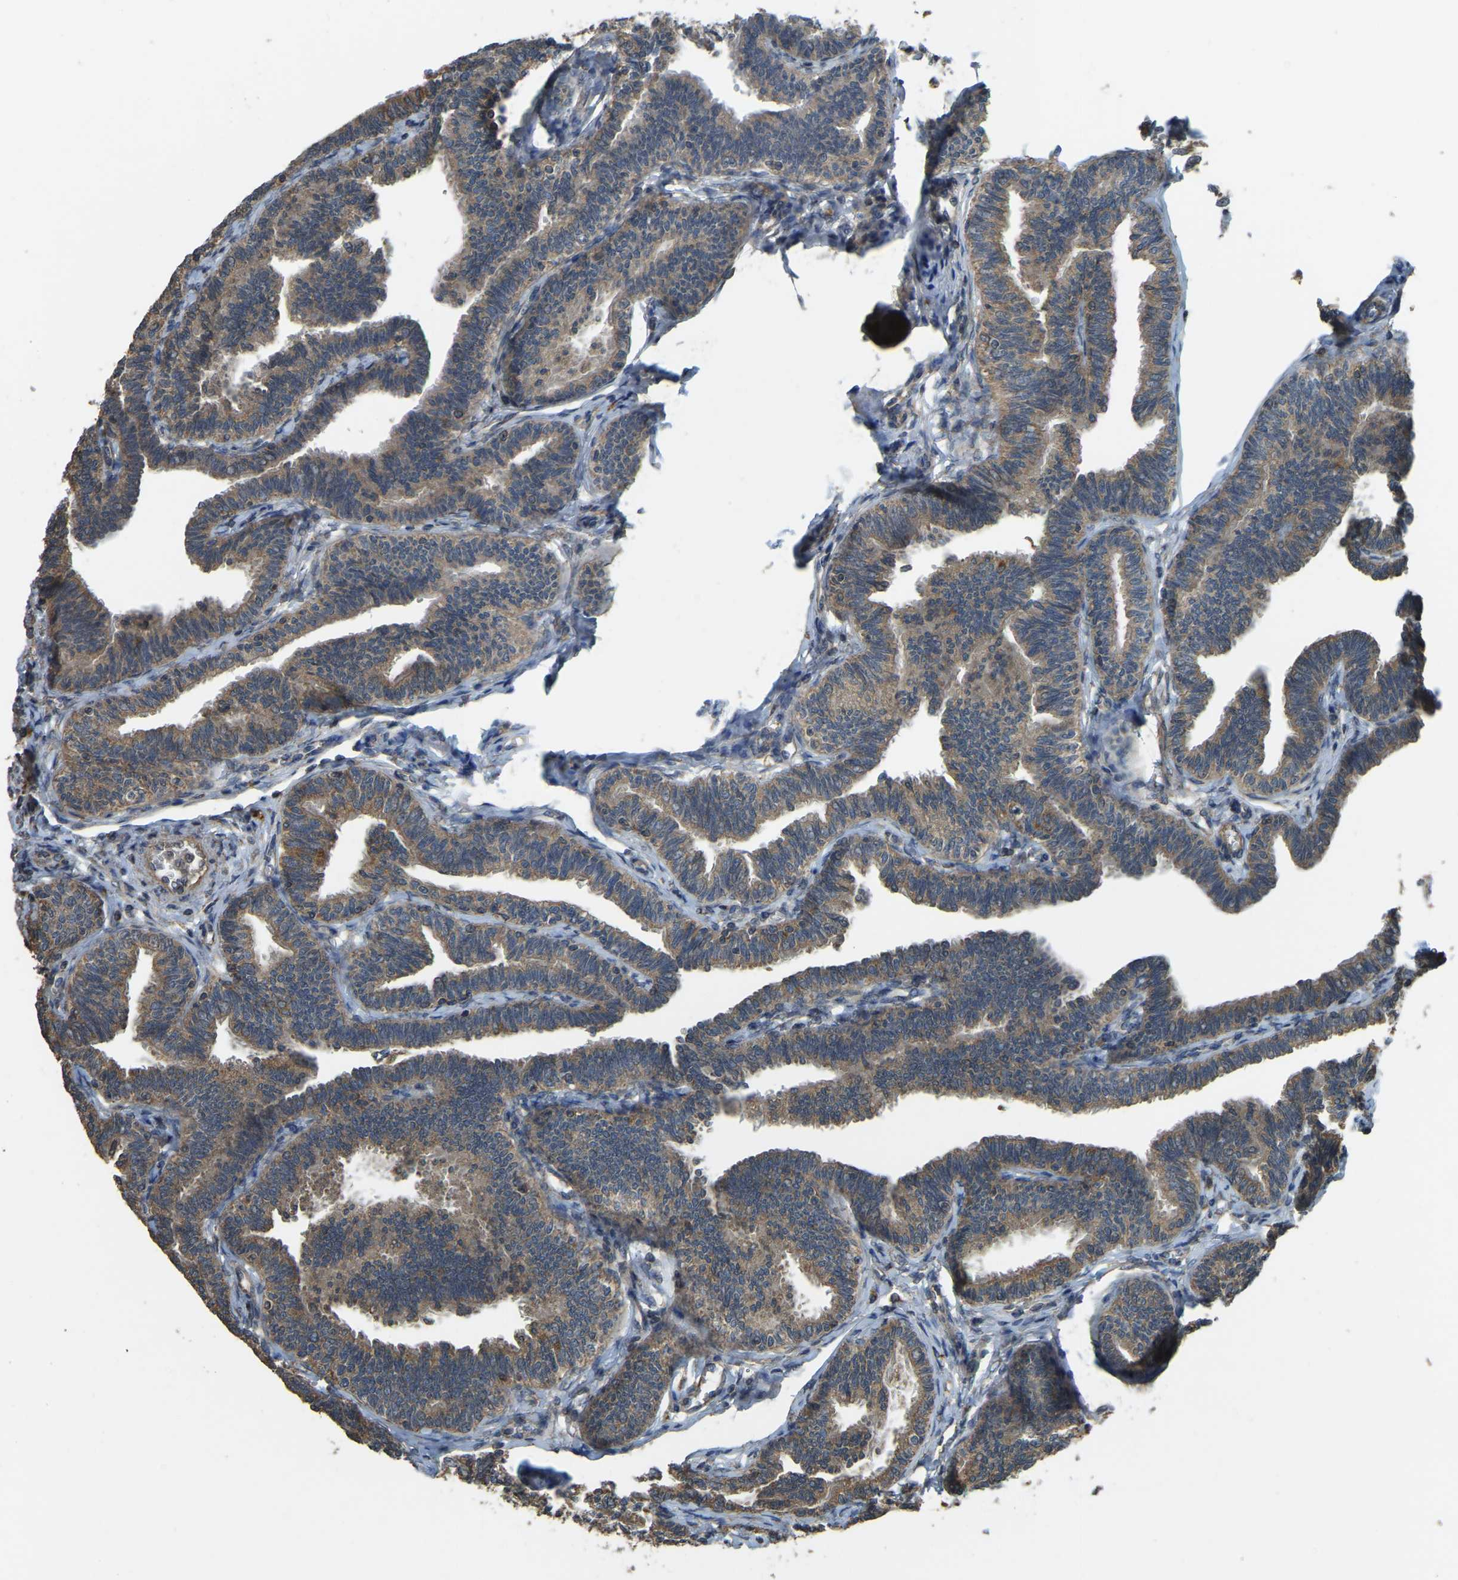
{"staining": {"intensity": "moderate", "quantity": ">75%", "location": "cytoplasmic/membranous"}, "tissue": "fallopian tube", "cell_type": "Glandular cells", "image_type": "normal", "snomed": [{"axis": "morphology", "description": "Normal tissue, NOS"}, {"axis": "topography", "description": "Fallopian tube"}, {"axis": "topography", "description": "Ovary"}], "caption": "A high-resolution micrograph shows immunohistochemistry (IHC) staining of normal fallopian tube, which demonstrates moderate cytoplasmic/membranous expression in approximately >75% of glandular cells. (brown staining indicates protein expression, while blue staining denotes nuclei).", "gene": "GNG2", "patient": {"sex": "female", "age": 23}}